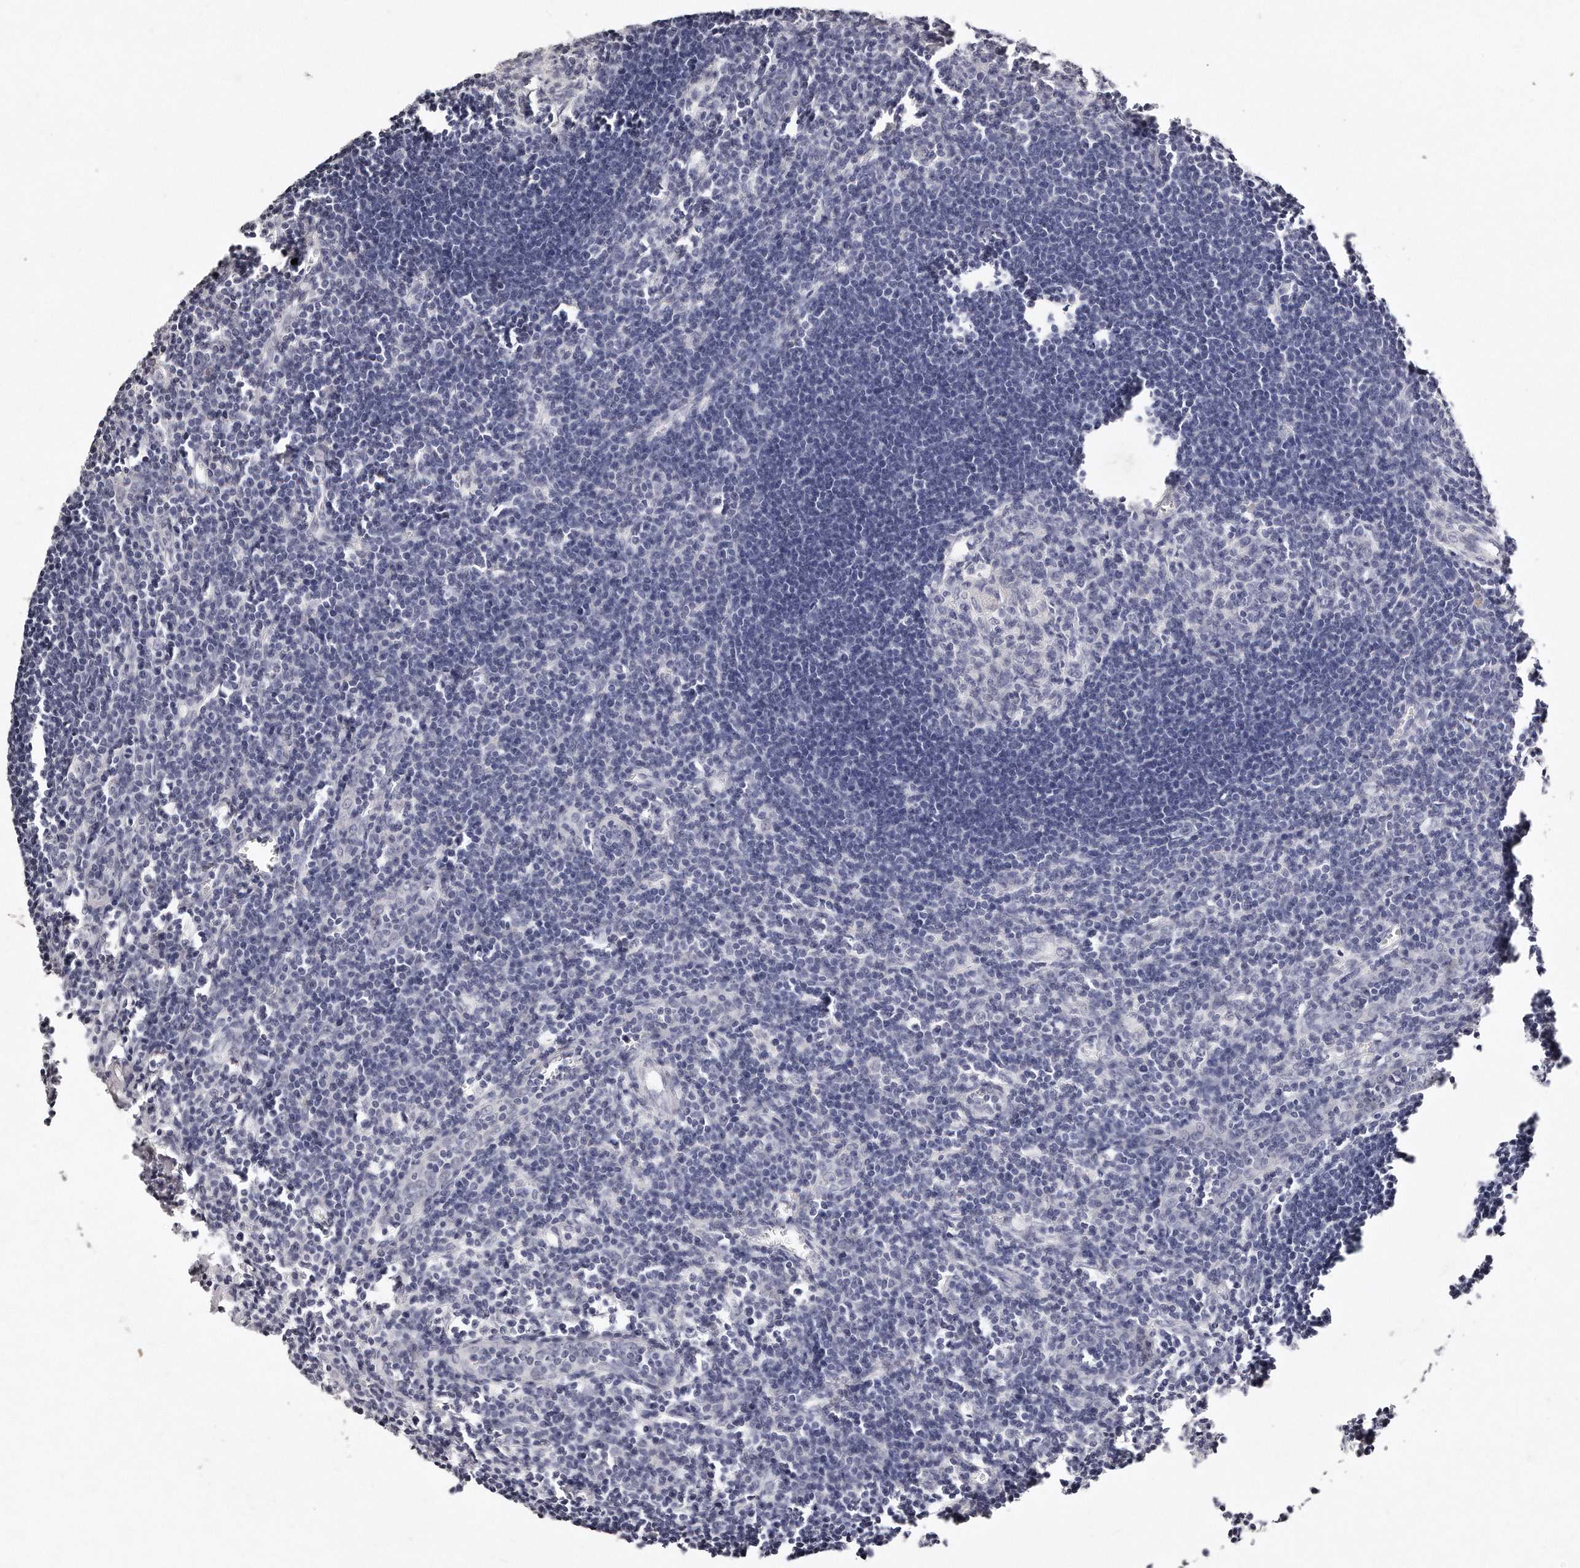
{"staining": {"intensity": "negative", "quantity": "none", "location": "none"}, "tissue": "lymph node", "cell_type": "Germinal center cells", "image_type": "normal", "snomed": [{"axis": "morphology", "description": "Normal tissue, NOS"}, {"axis": "morphology", "description": "Malignant melanoma, Metastatic site"}, {"axis": "topography", "description": "Lymph node"}], "caption": "Immunohistochemical staining of unremarkable human lymph node shows no significant expression in germinal center cells. (DAB immunohistochemistry (IHC) with hematoxylin counter stain).", "gene": "GDA", "patient": {"sex": "male", "age": 41}}